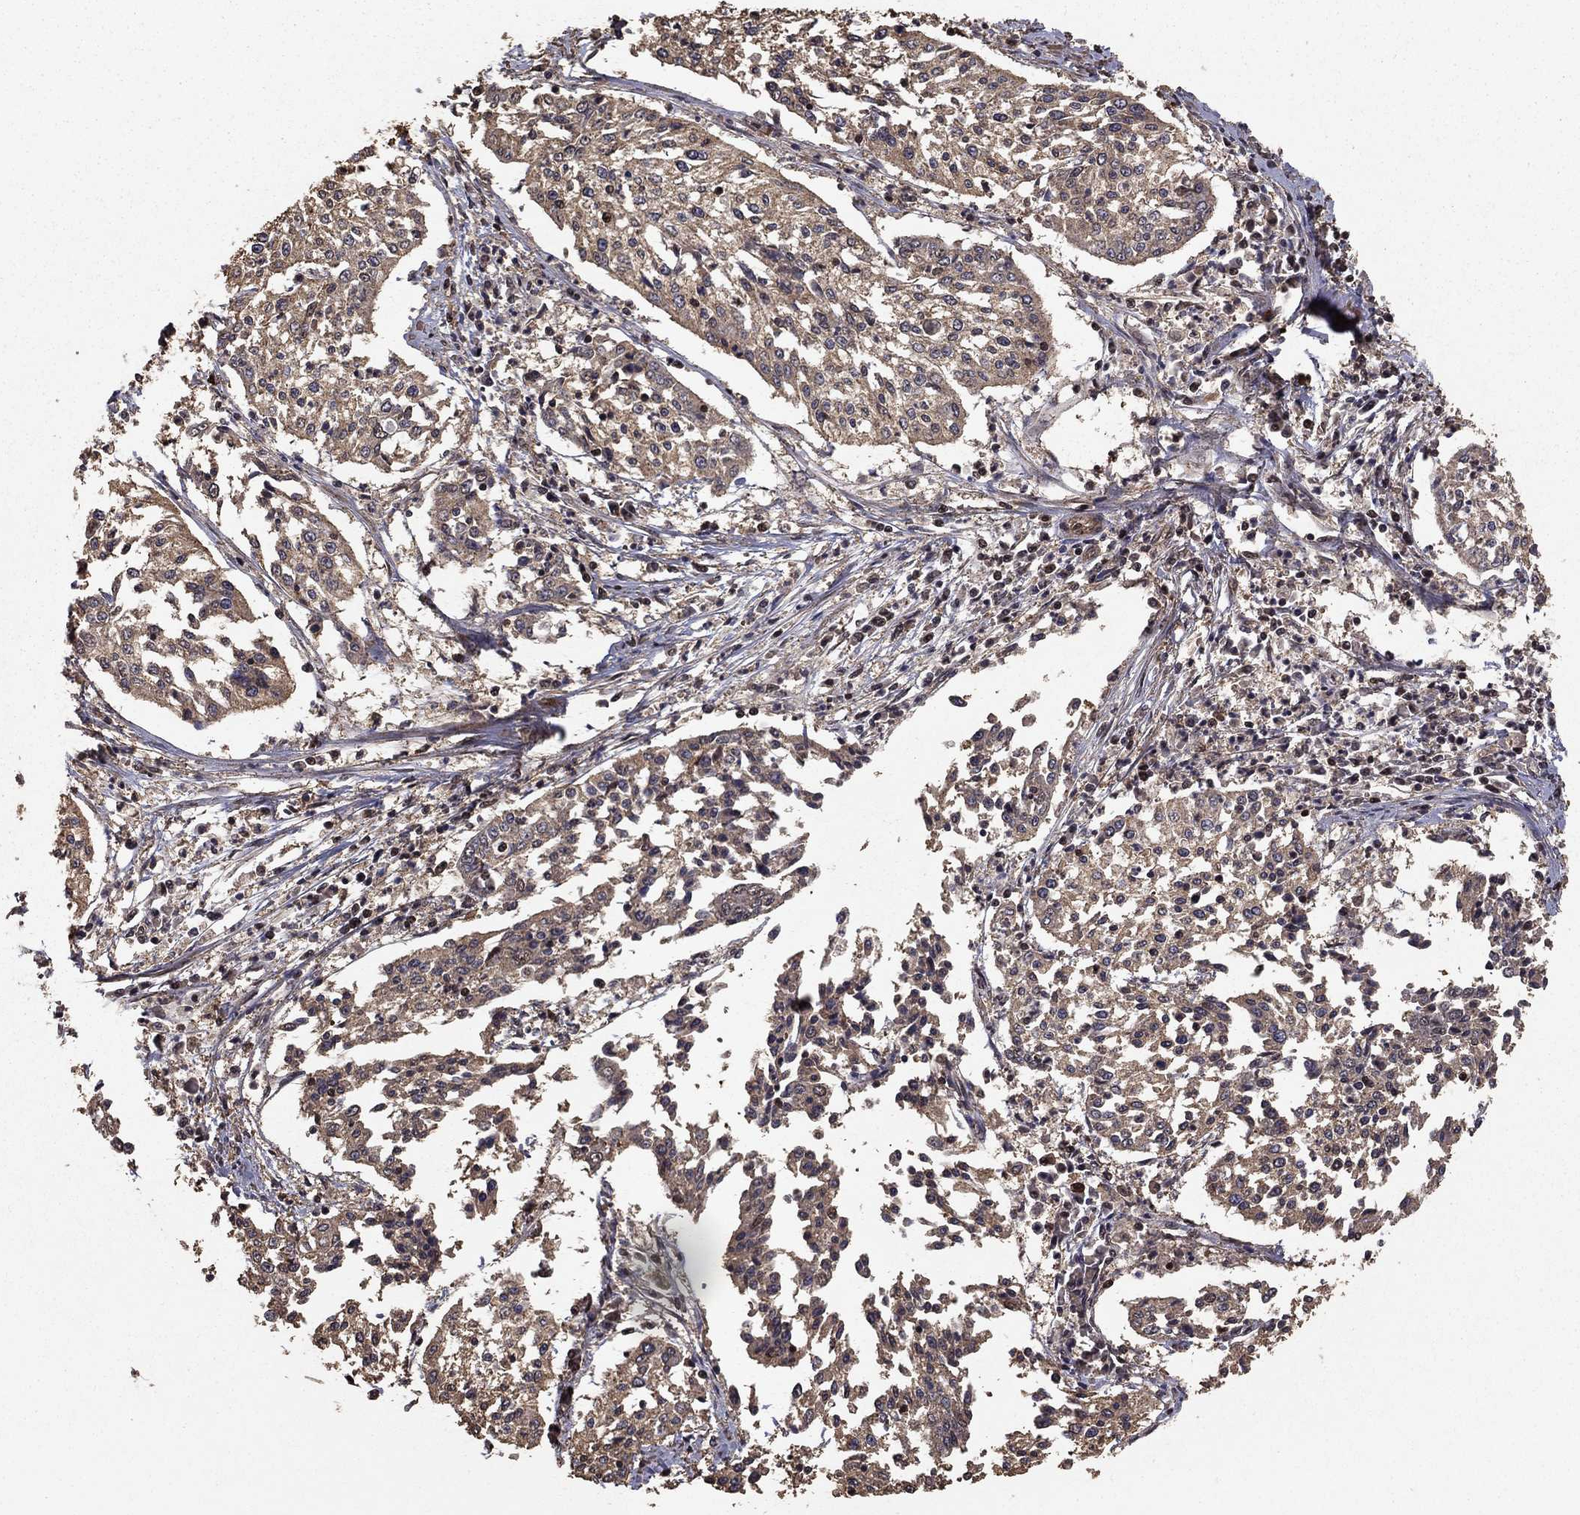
{"staining": {"intensity": "weak", "quantity": "25%-75%", "location": "cytoplasmic/membranous"}, "tissue": "cervical cancer", "cell_type": "Tumor cells", "image_type": "cancer", "snomed": [{"axis": "morphology", "description": "Squamous cell carcinoma, NOS"}, {"axis": "topography", "description": "Cervix"}], "caption": "Tumor cells exhibit low levels of weak cytoplasmic/membranous positivity in about 25%-75% of cells in squamous cell carcinoma (cervical). (brown staining indicates protein expression, while blue staining denotes nuclei).", "gene": "PRDM1", "patient": {"sex": "female", "age": 41}}